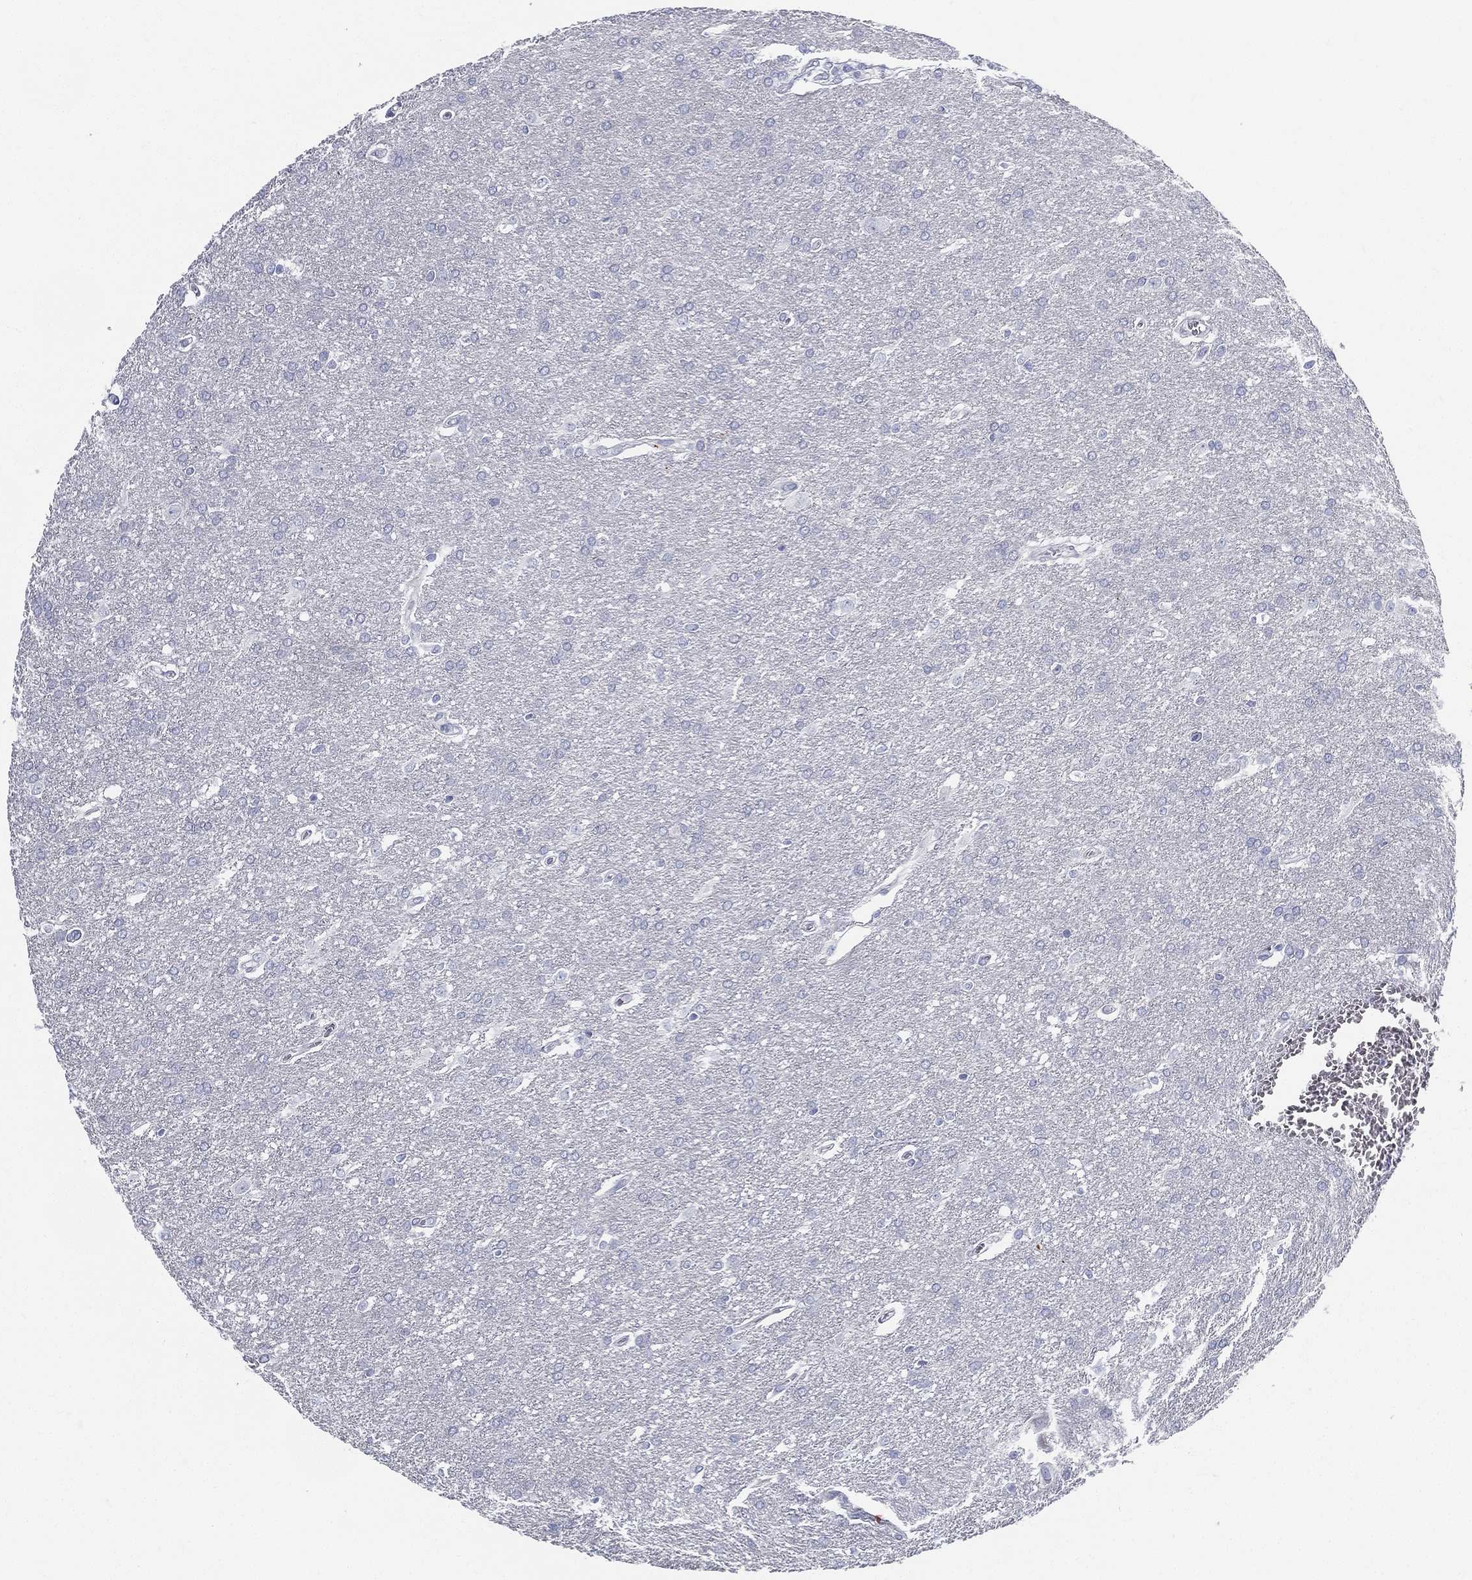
{"staining": {"intensity": "negative", "quantity": "none", "location": "none"}, "tissue": "glioma", "cell_type": "Tumor cells", "image_type": "cancer", "snomed": [{"axis": "morphology", "description": "Glioma, malignant, Low grade"}, {"axis": "topography", "description": "Brain"}], "caption": "An image of glioma stained for a protein demonstrates no brown staining in tumor cells. (Stains: DAB (3,3'-diaminobenzidine) immunohistochemistry (IHC) with hematoxylin counter stain, Microscopy: brightfield microscopy at high magnification).", "gene": "SPPL2C", "patient": {"sex": "female", "age": 32}}